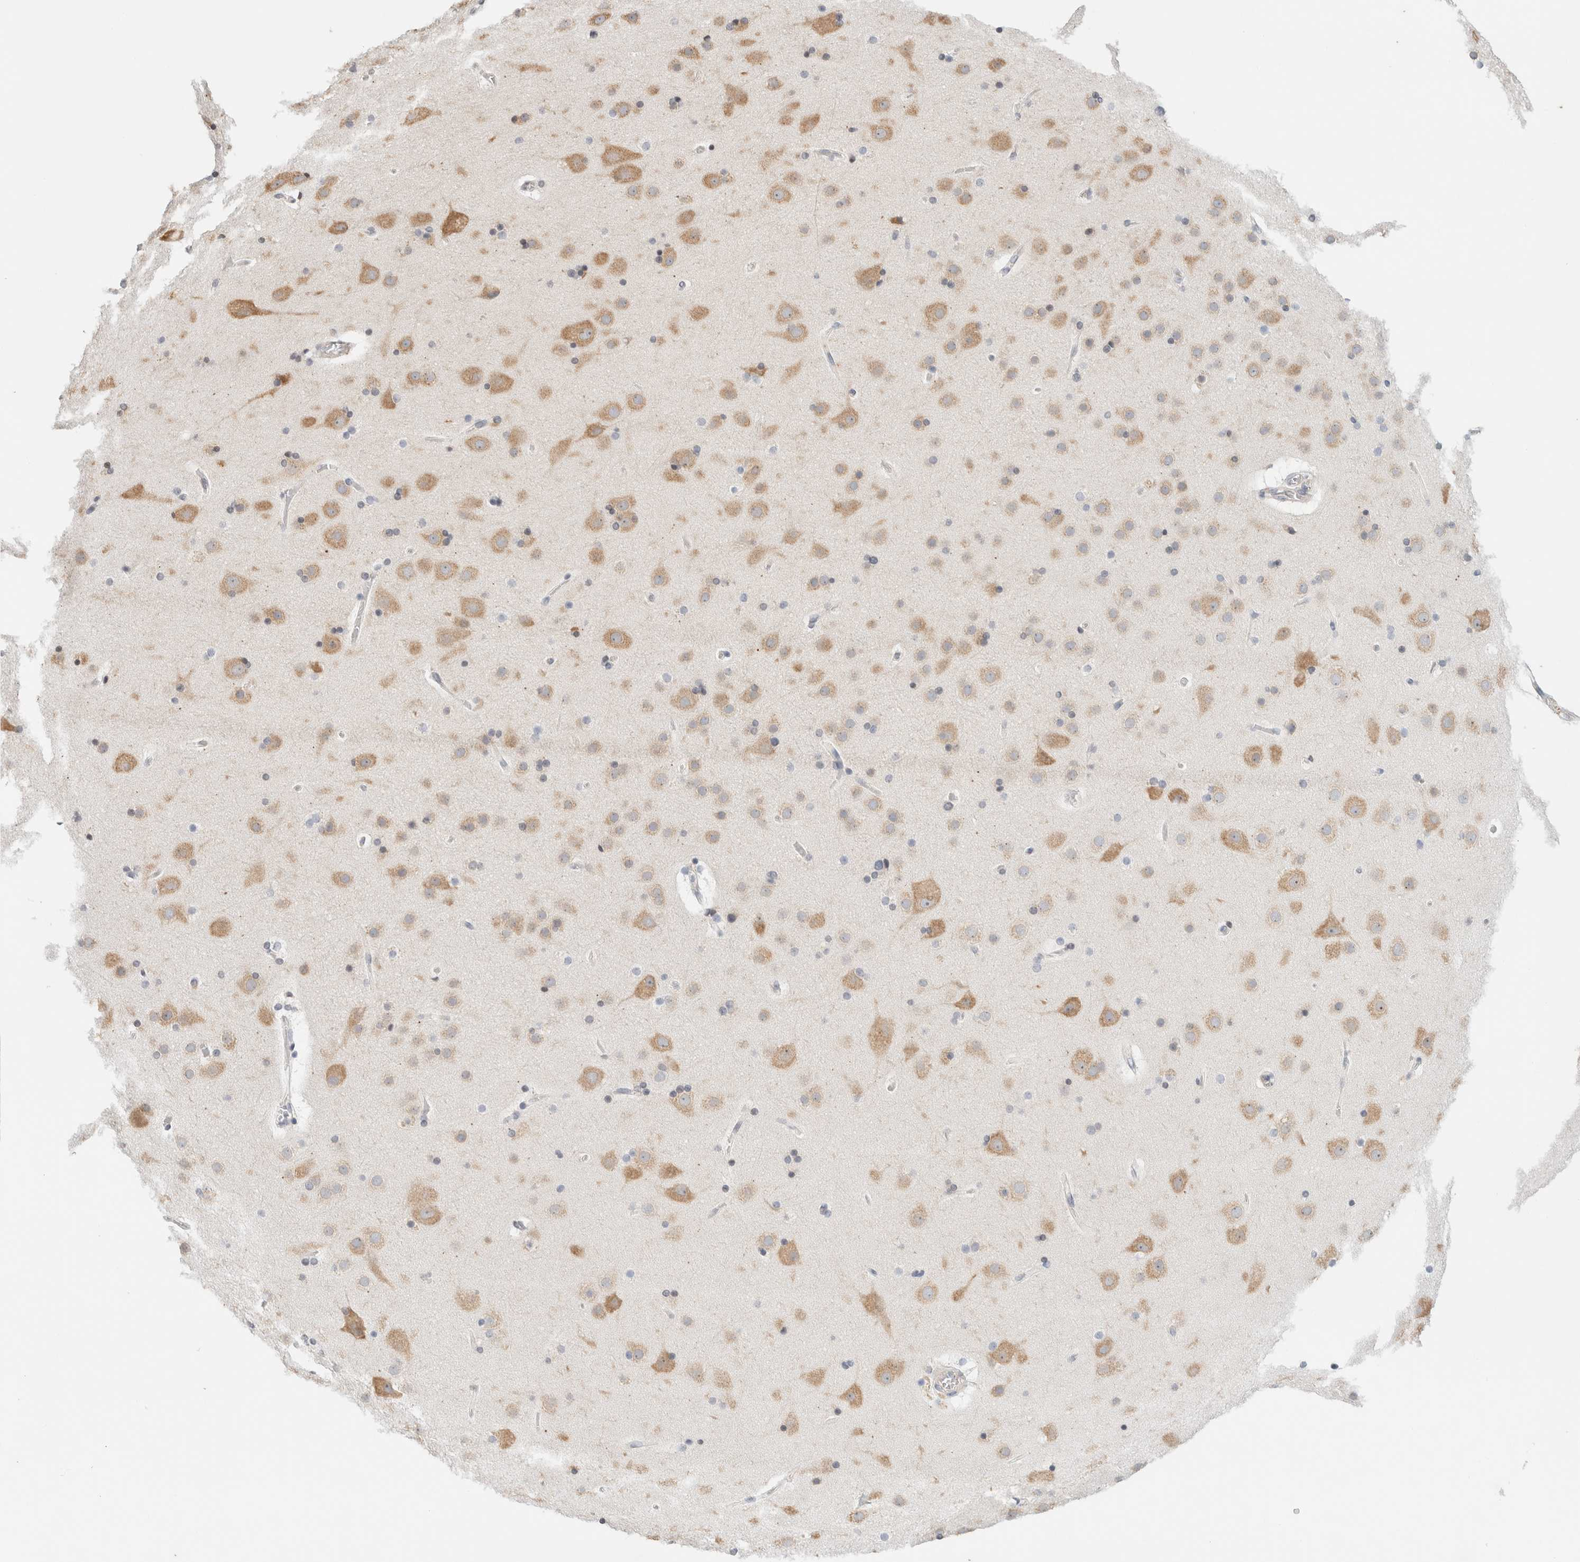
{"staining": {"intensity": "weak", "quantity": "25%-75%", "location": "cytoplasmic/membranous"}, "tissue": "cerebral cortex", "cell_type": "Endothelial cells", "image_type": "normal", "snomed": [{"axis": "morphology", "description": "Normal tissue, NOS"}, {"axis": "topography", "description": "Cerebral cortex"}], "caption": "Immunohistochemistry micrograph of normal cerebral cortex: cerebral cortex stained using IHC displays low levels of weak protein expression localized specifically in the cytoplasmic/membranous of endothelial cells, appearing as a cytoplasmic/membranous brown color.", "gene": "SPRTN", "patient": {"sex": "male", "age": 57}}